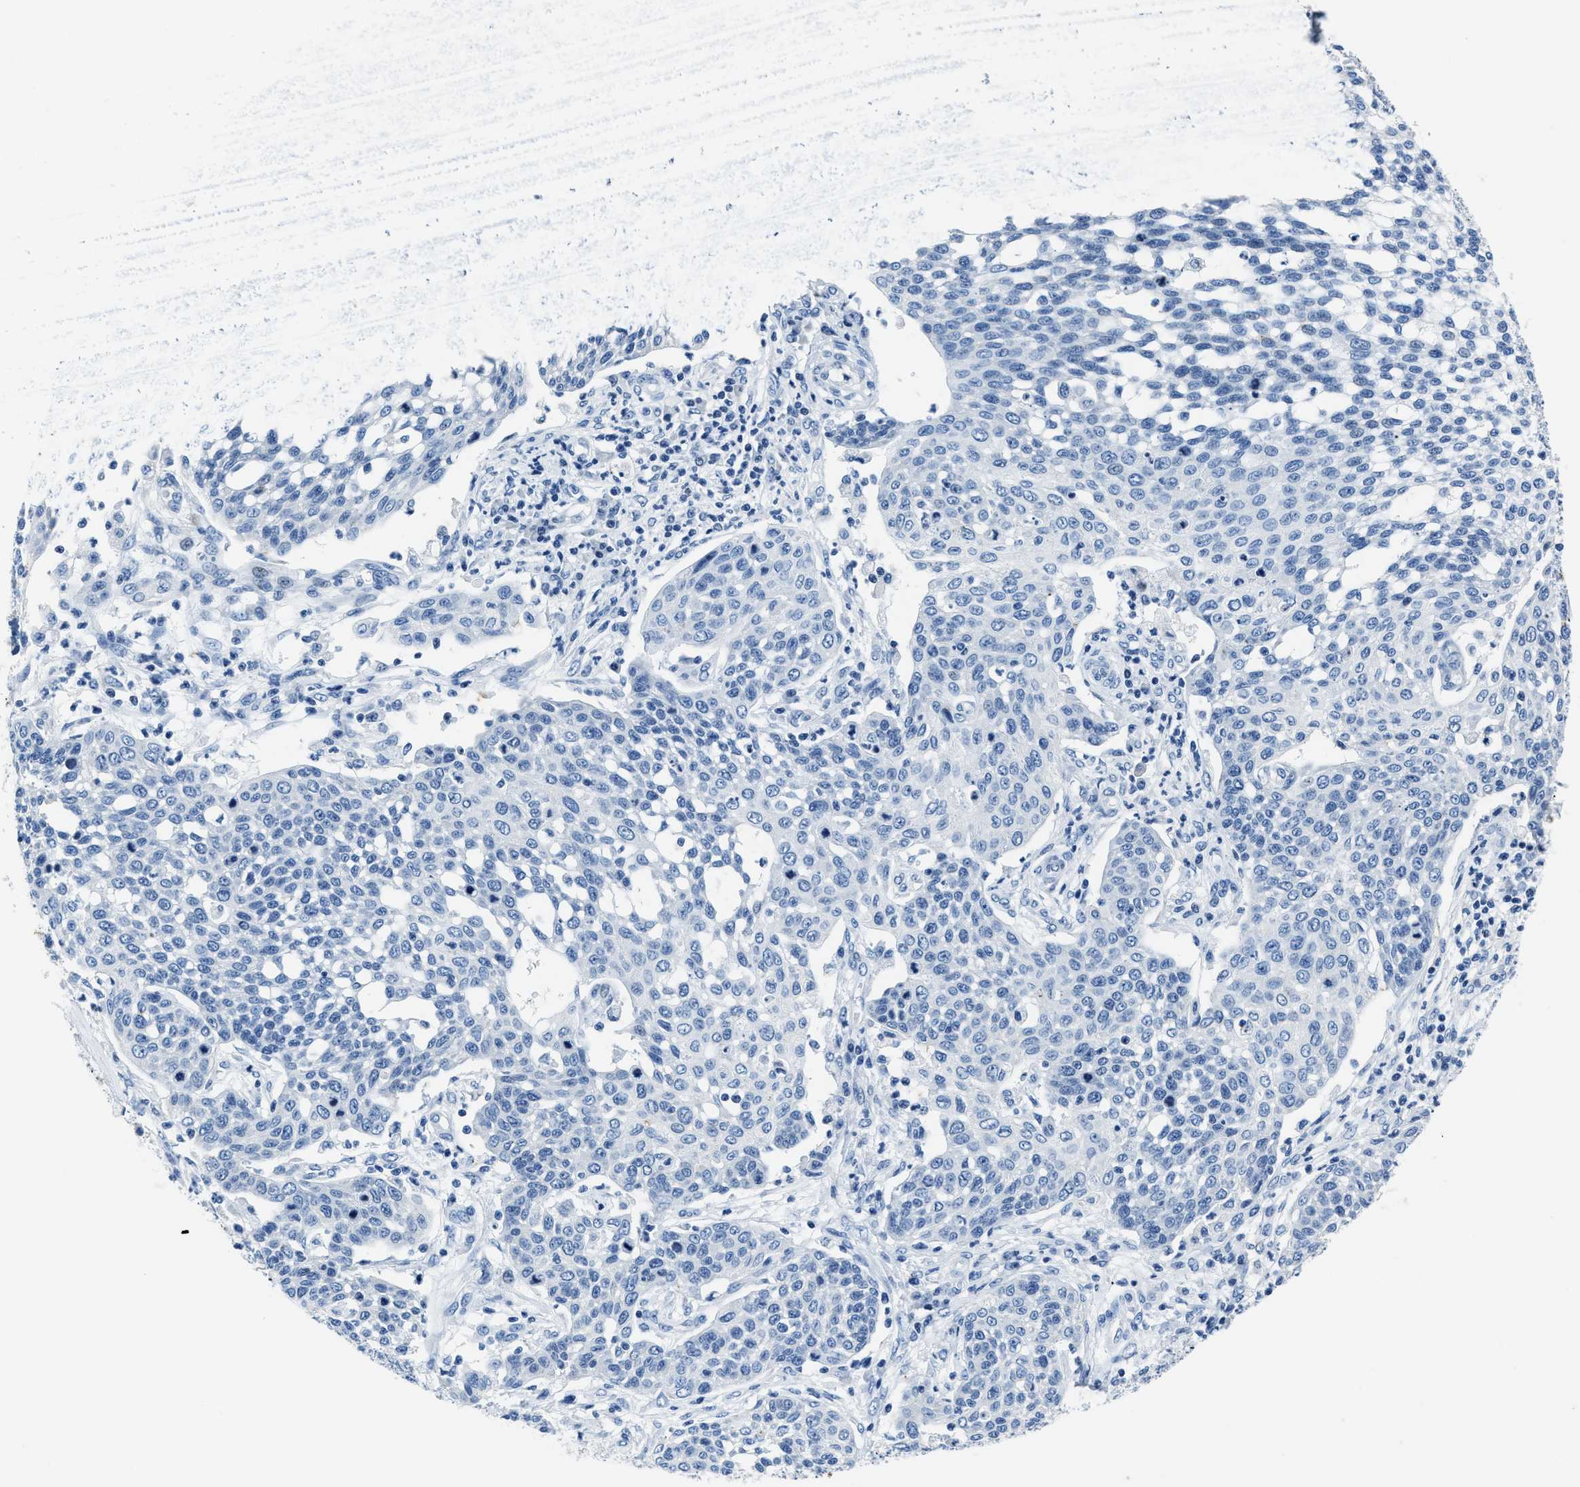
{"staining": {"intensity": "negative", "quantity": "none", "location": "none"}, "tissue": "cervical cancer", "cell_type": "Tumor cells", "image_type": "cancer", "snomed": [{"axis": "morphology", "description": "Squamous cell carcinoma, NOS"}, {"axis": "topography", "description": "Cervix"}], "caption": "A micrograph of human squamous cell carcinoma (cervical) is negative for staining in tumor cells.", "gene": "ASZ1", "patient": {"sex": "female", "age": 34}}